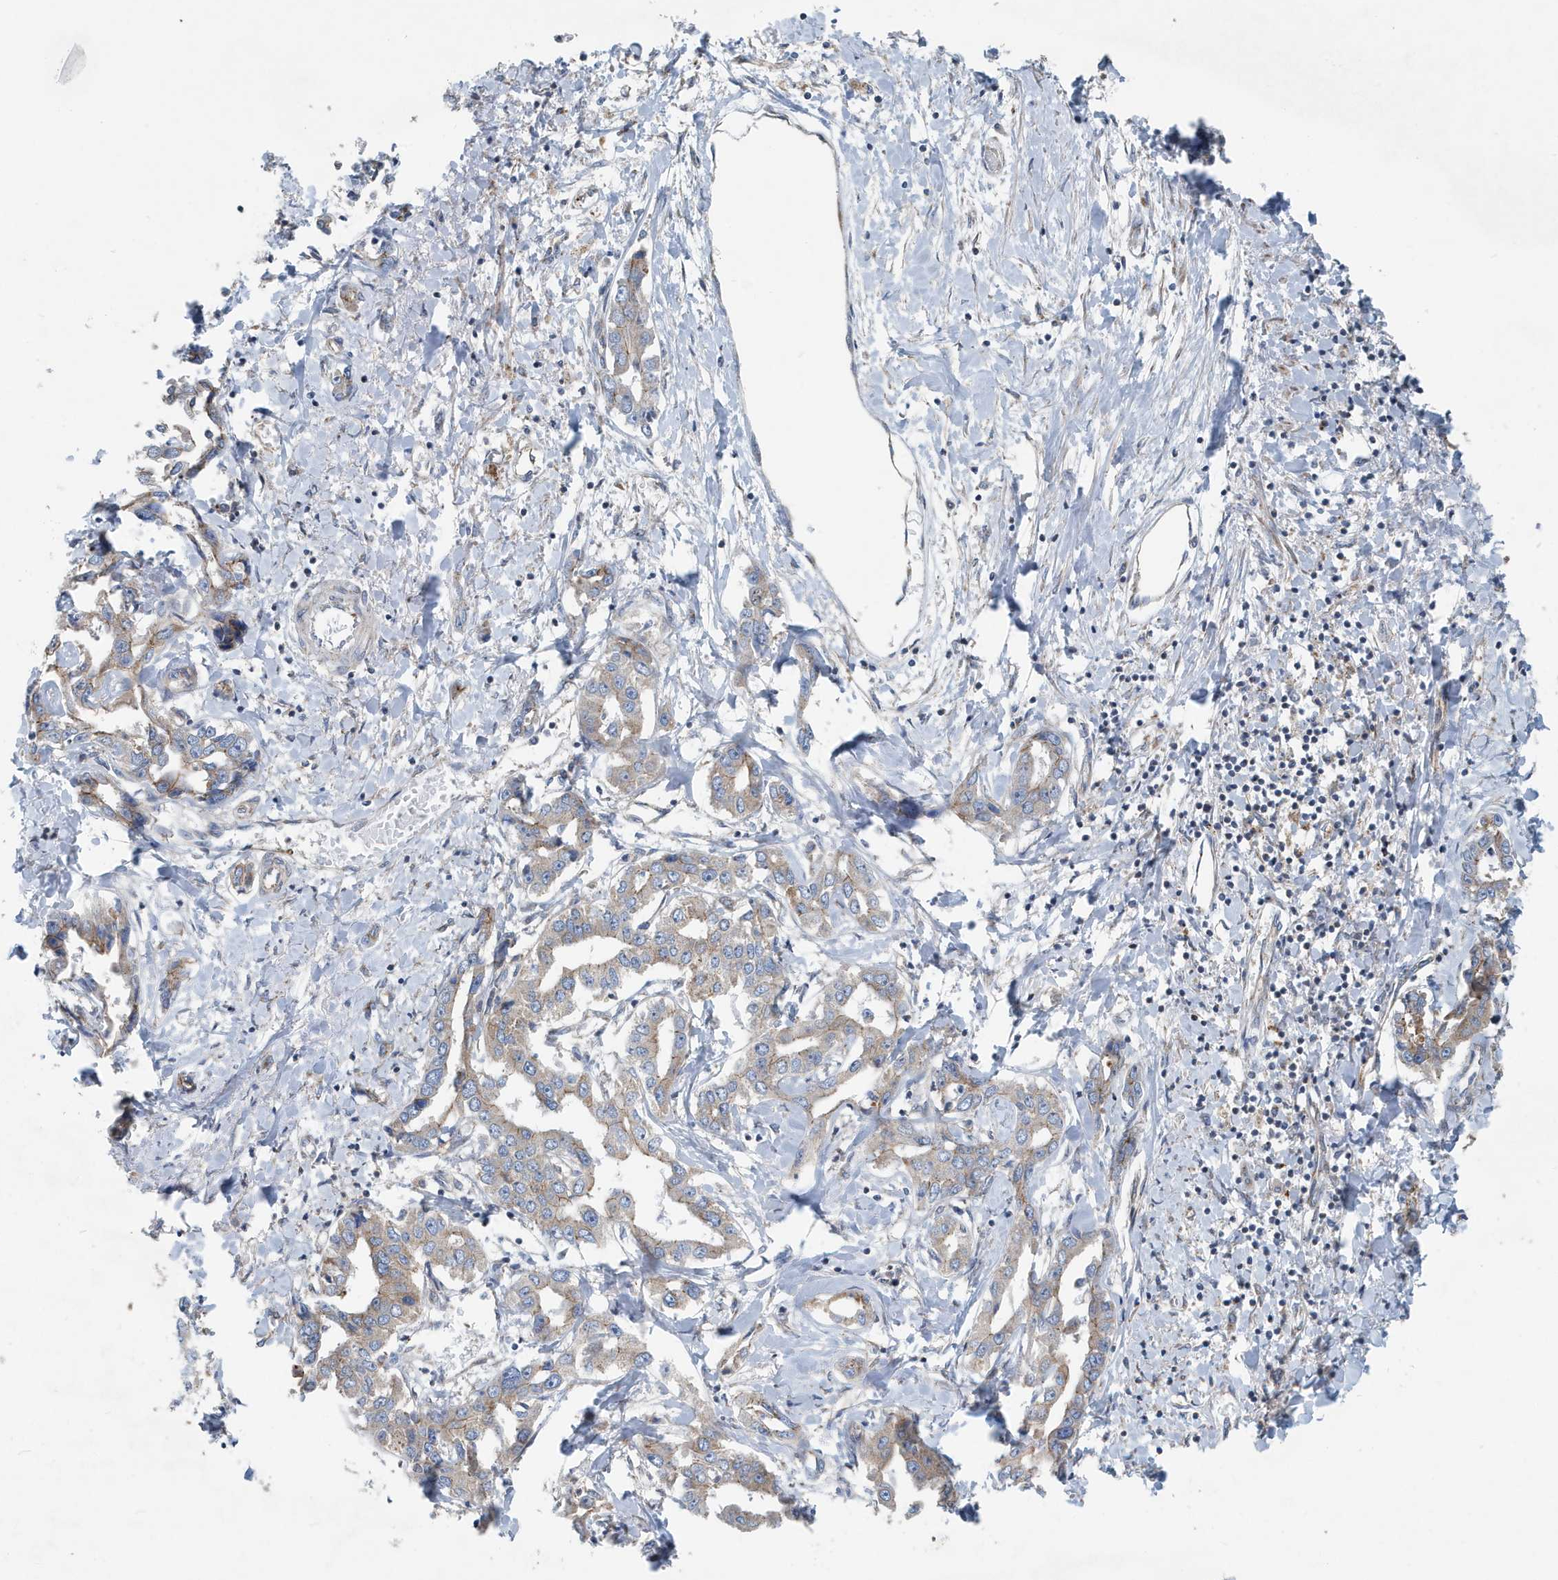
{"staining": {"intensity": "weak", "quantity": ">75%", "location": "cytoplasmic/membranous"}, "tissue": "liver cancer", "cell_type": "Tumor cells", "image_type": "cancer", "snomed": [{"axis": "morphology", "description": "Cholangiocarcinoma"}, {"axis": "topography", "description": "Liver"}], "caption": "Human liver cholangiocarcinoma stained with a brown dye displays weak cytoplasmic/membranous positive positivity in about >75% of tumor cells.", "gene": "PPM1M", "patient": {"sex": "male", "age": 59}}